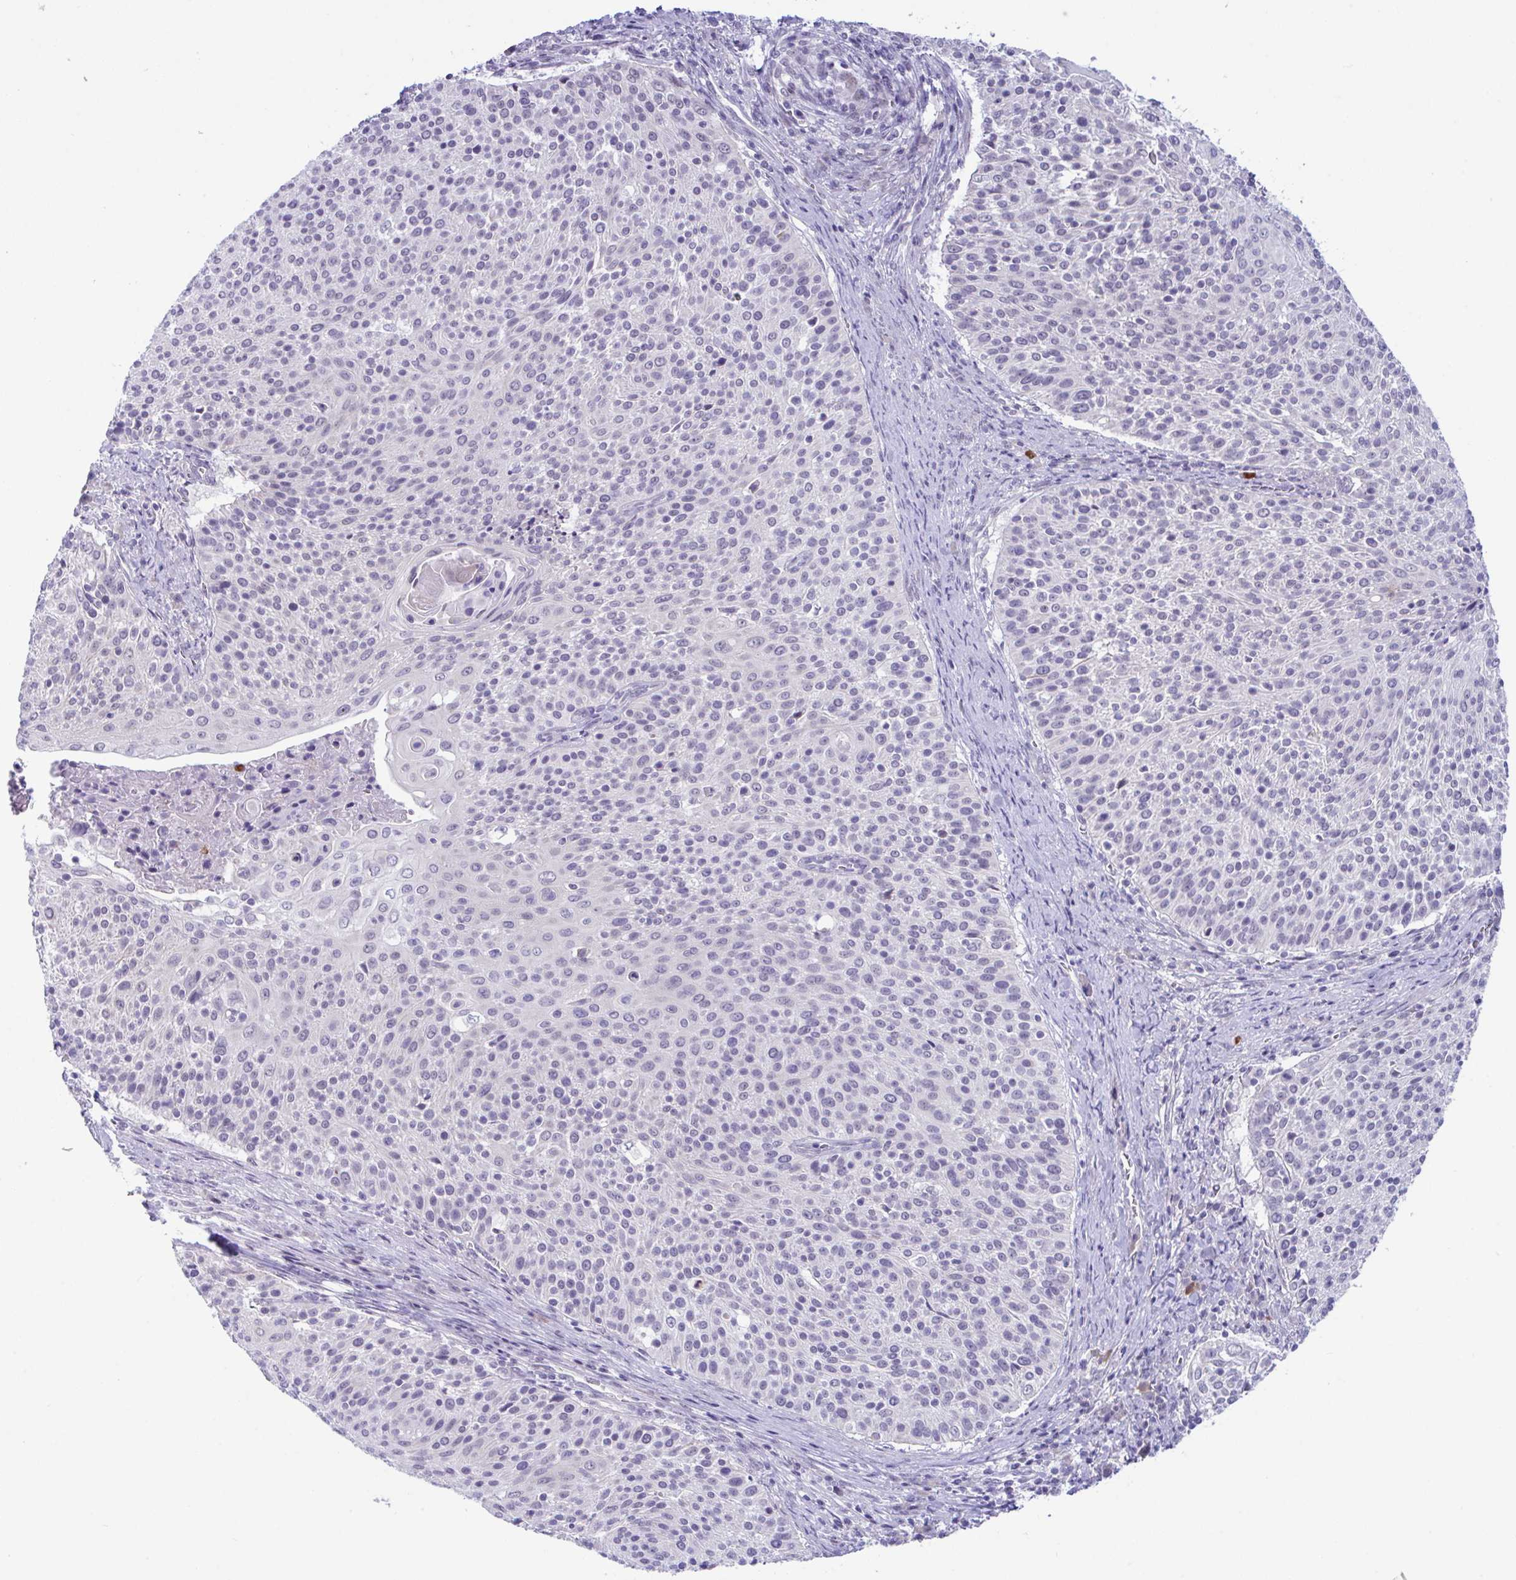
{"staining": {"intensity": "negative", "quantity": "none", "location": "none"}, "tissue": "cervical cancer", "cell_type": "Tumor cells", "image_type": "cancer", "snomed": [{"axis": "morphology", "description": "Squamous cell carcinoma, NOS"}, {"axis": "topography", "description": "Cervix"}], "caption": "Micrograph shows no protein expression in tumor cells of squamous cell carcinoma (cervical) tissue.", "gene": "USP35", "patient": {"sex": "female", "age": 31}}